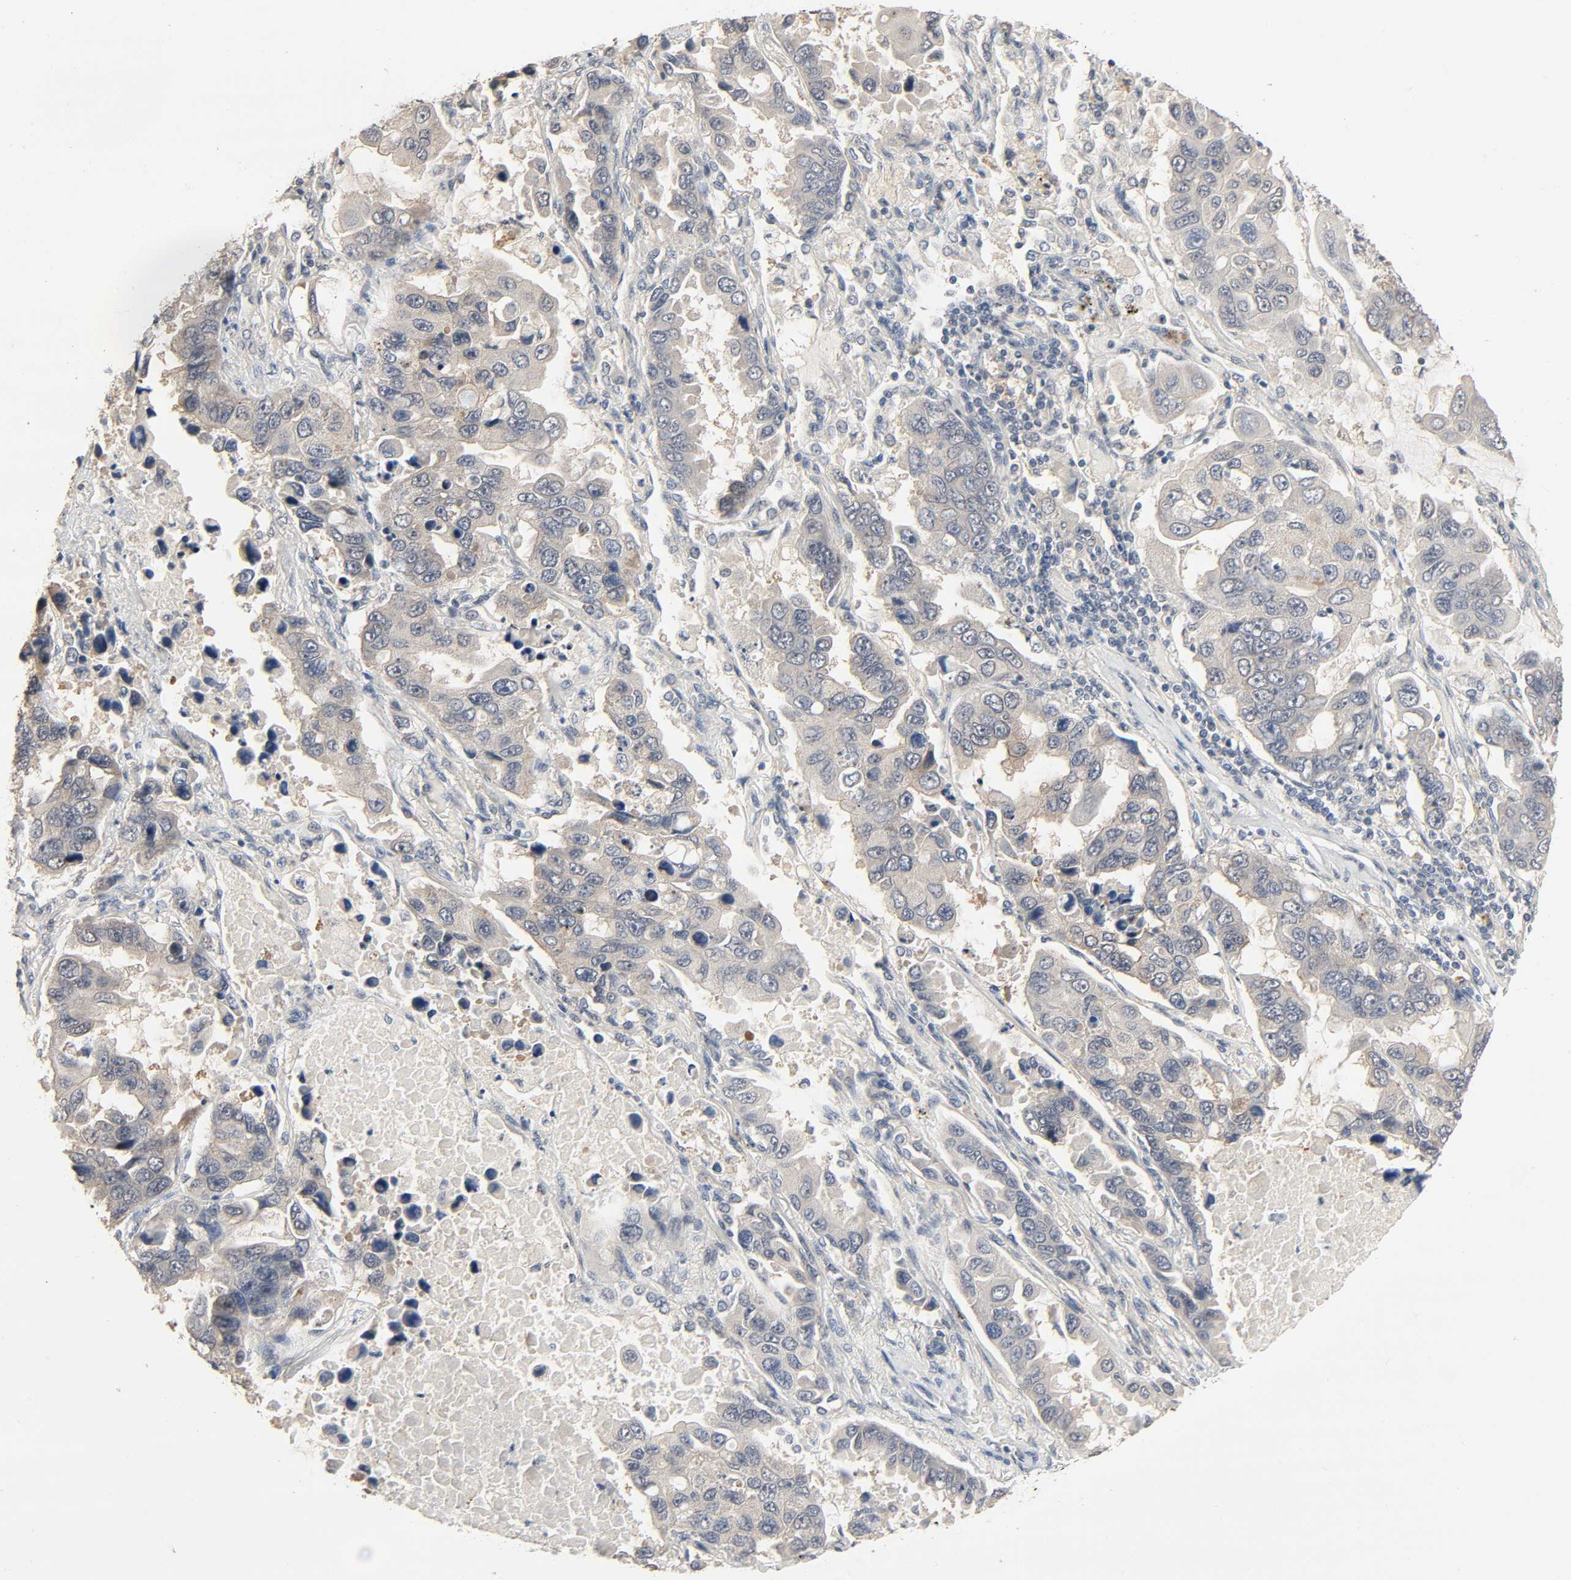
{"staining": {"intensity": "negative", "quantity": "none", "location": "none"}, "tissue": "lung cancer", "cell_type": "Tumor cells", "image_type": "cancer", "snomed": [{"axis": "morphology", "description": "Adenocarcinoma, NOS"}, {"axis": "topography", "description": "Lung"}], "caption": "DAB immunohistochemical staining of lung adenocarcinoma demonstrates no significant expression in tumor cells.", "gene": "MAGEA8", "patient": {"sex": "male", "age": 64}}